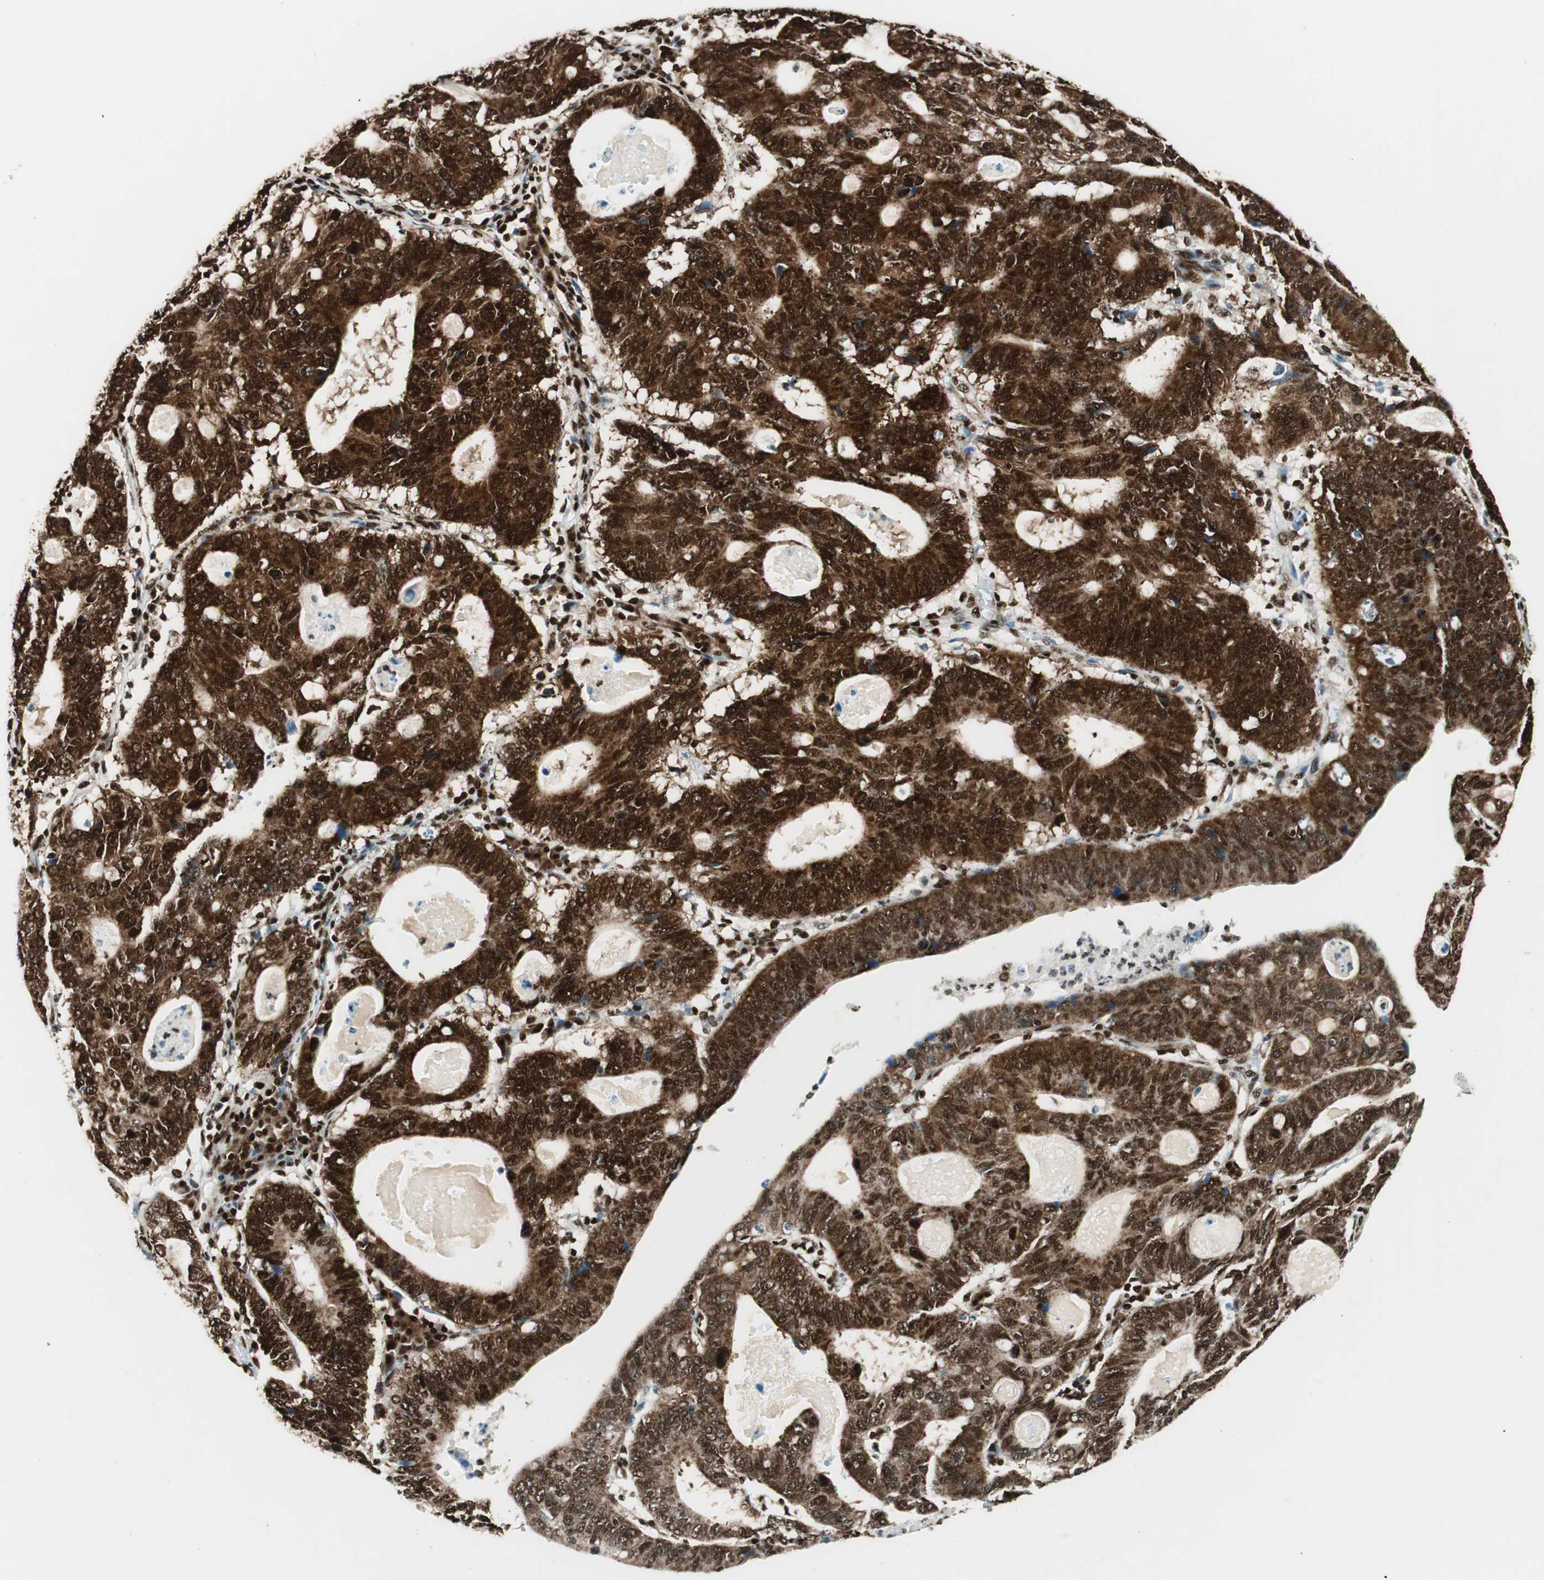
{"staining": {"intensity": "strong", "quantity": ">75%", "location": "cytoplasmic/membranous,nuclear"}, "tissue": "stomach cancer", "cell_type": "Tumor cells", "image_type": "cancer", "snomed": [{"axis": "morphology", "description": "Adenocarcinoma, NOS"}, {"axis": "topography", "description": "Stomach"}], "caption": "There is high levels of strong cytoplasmic/membranous and nuclear staining in tumor cells of stomach adenocarcinoma, as demonstrated by immunohistochemical staining (brown color).", "gene": "EWSR1", "patient": {"sex": "male", "age": 59}}